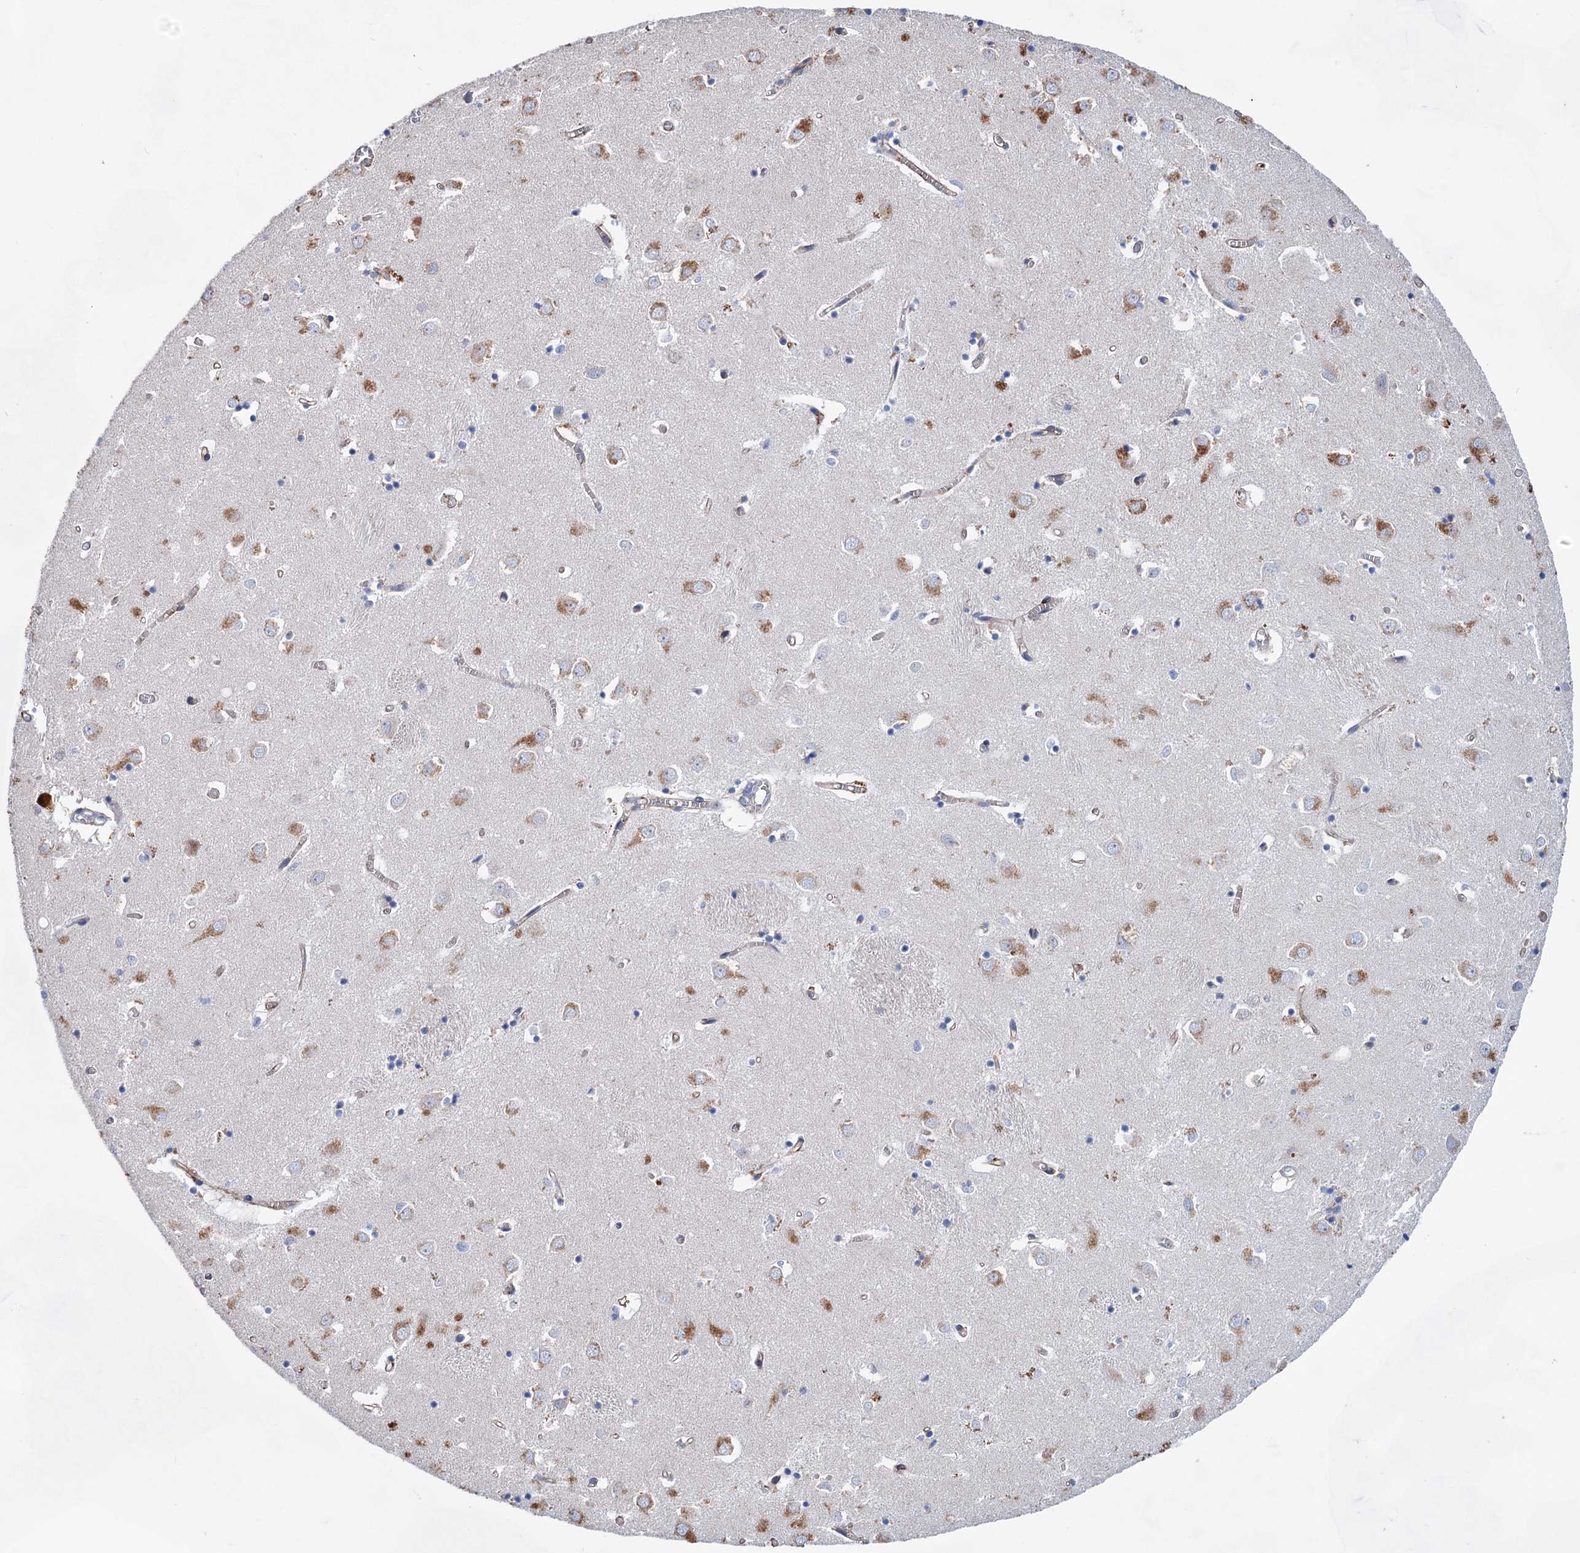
{"staining": {"intensity": "moderate", "quantity": "<25%", "location": "cytoplasmic/membranous"}, "tissue": "caudate", "cell_type": "Glial cells", "image_type": "normal", "snomed": [{"axis": "morphology", "description": "Normal tissue, NOS"}, {"axis": "topography", "description": "Lateral ventricle wall"}], "caption": "A low amount of moderate cytoplasmic/membranous expression is identified in approximately <25% of glial cells in normal caudate.", "gene": "GPR155", "patient": {"sex": "male", "age": 70}}